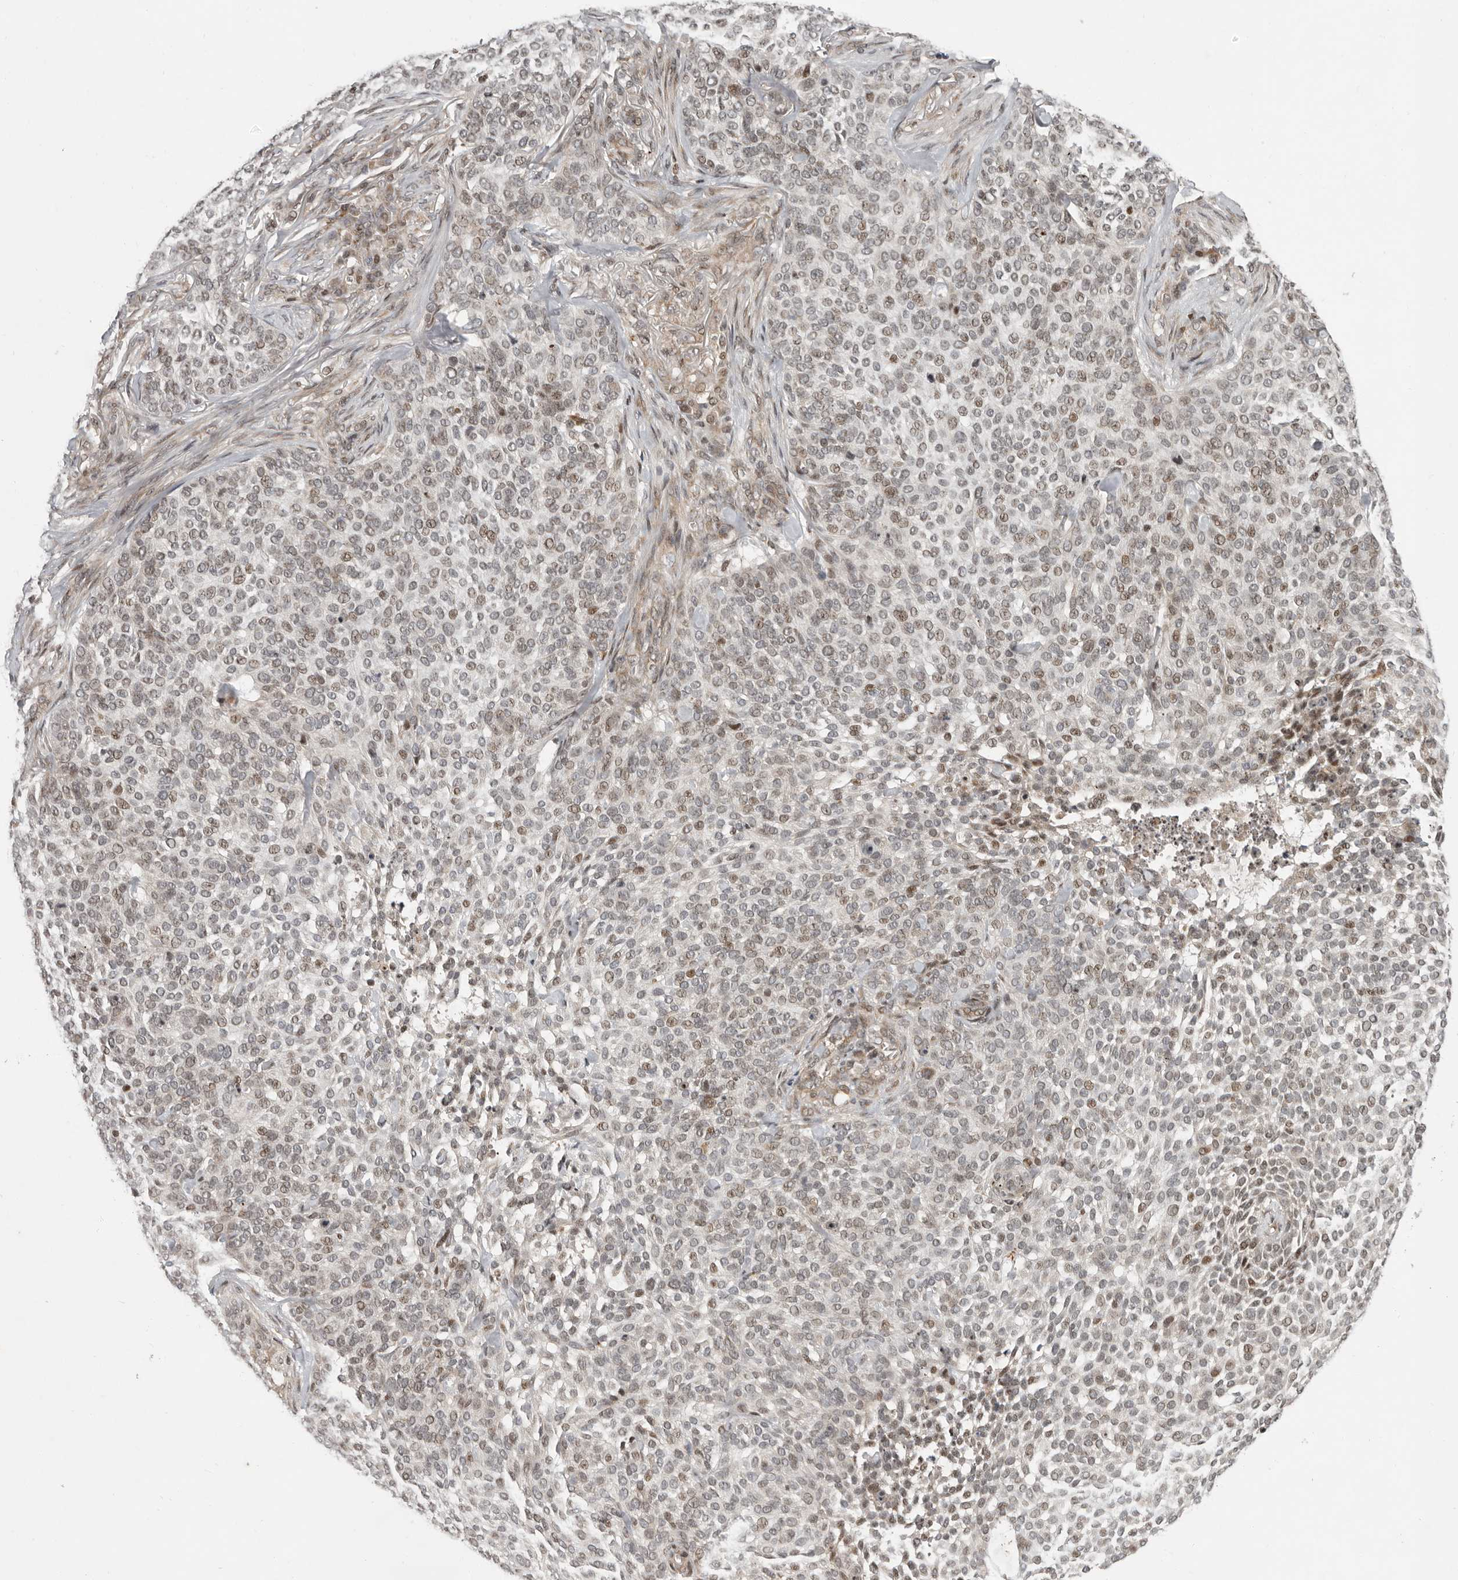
{"staining": {"intensity": "moderate", "quantity": "25%-75%", "location": "nuclear"}, "tissue": "skin cancer", "cell_type": "Tumor cells", "image_type": "cancer", "snomed": [{"axis": "morphology", "description": "Basal cell carcinoma"}, {"axis": "topography", "description": "Skin"}], "caption": "Immunohistochemistry histopathology image of skin basal cell carcinoma stained for a protein (brown), which shows medium levels of moderate nuclear positivity in approximately 25%-75% of tumor cells.", "gene": "RABIF", "patient": {"sex": "female", "age": 64}}